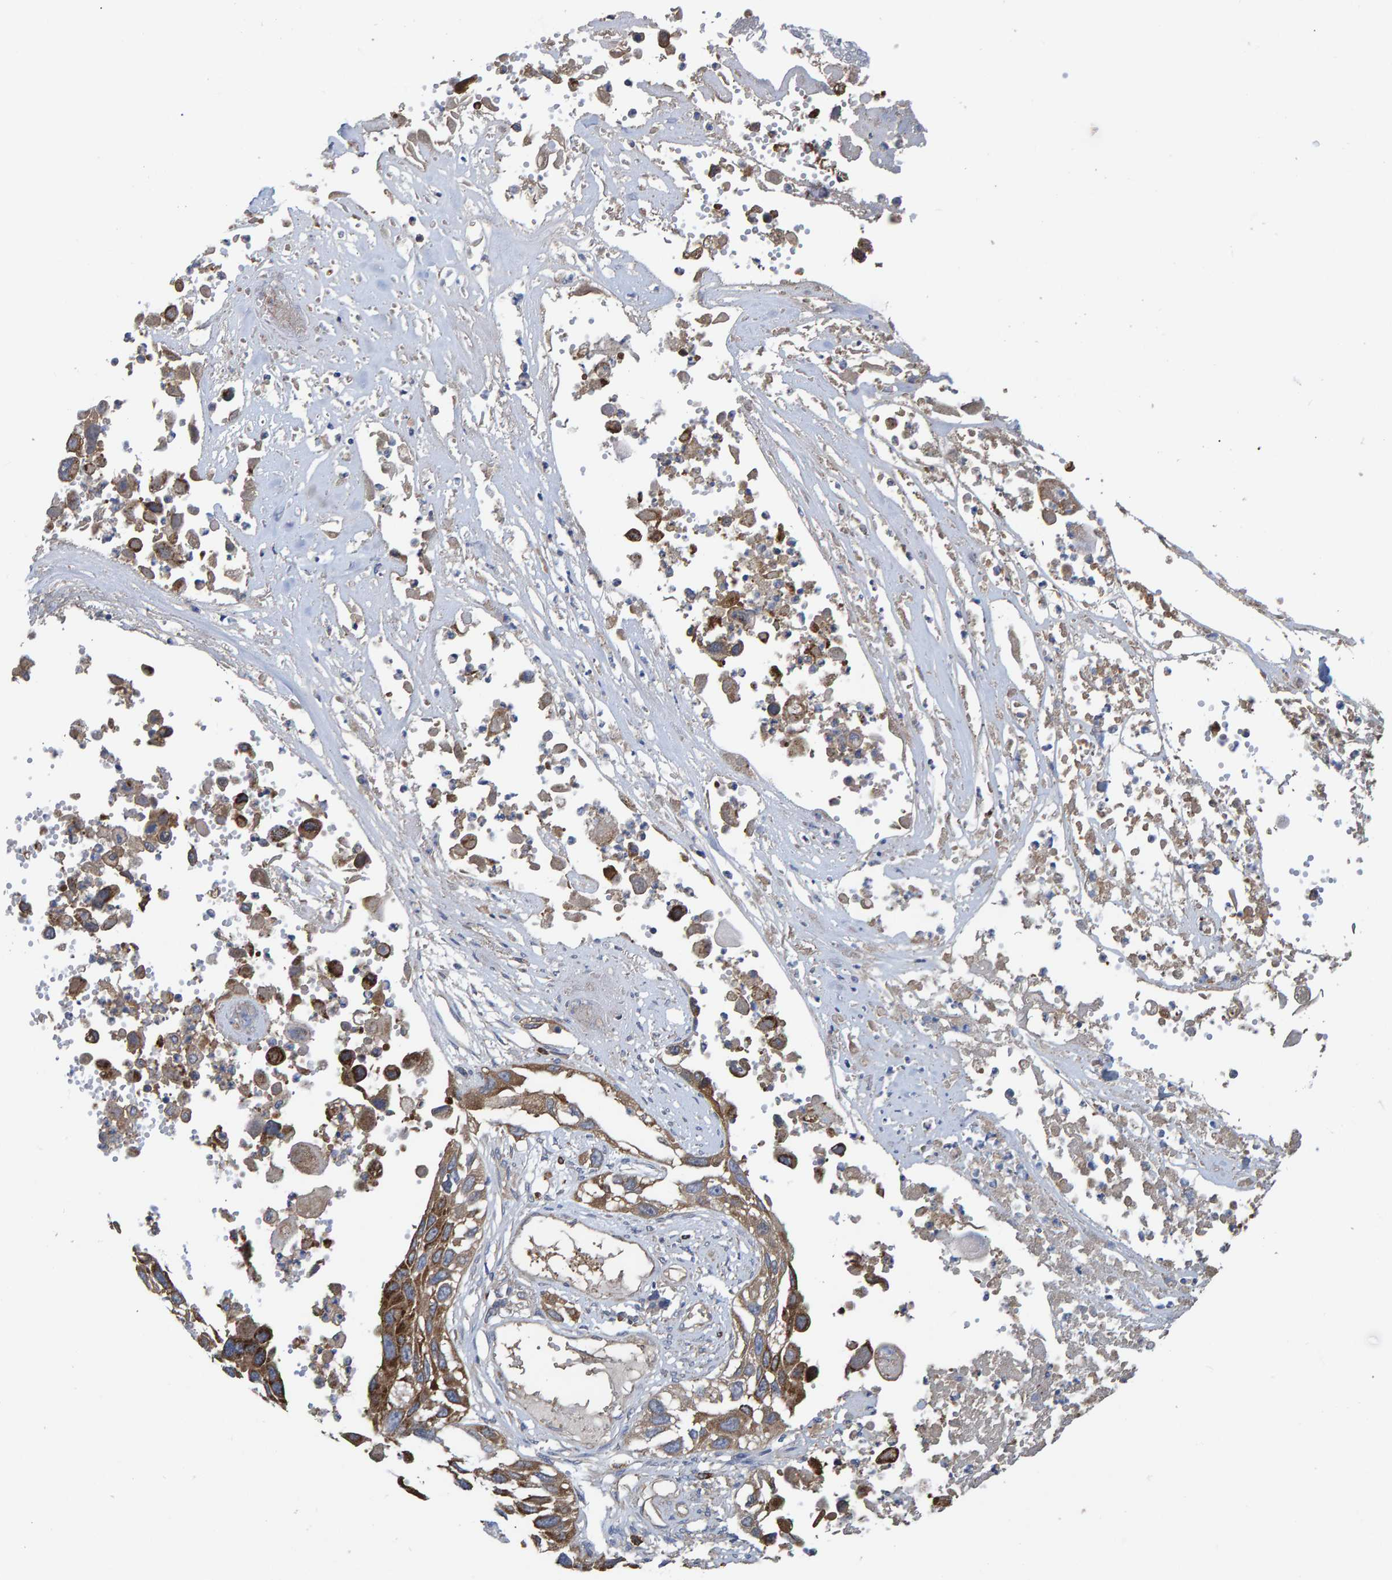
{"staining": {"intensity": "moderate", "quantity": ">75%", "location": "cytoplasmic/membranous"}, "tissue": "lung cancer", "cell_type": "Tumor cells", "image_type": "cancer", "snomed": [{"axis": "morphology", "description": "Squamous cell carcinoma, NOS"}, {"axis": "topography", "description": "Lung"}], "caption": "Human squamous cell carcinoma (lung) stained with a brown dye demonstrates moderate cytoplasmic/membranous positive positivity in about >75% of tumor cells.", "gene": "LRSAM1", "patient": {"sex": "male", "age": 71}}